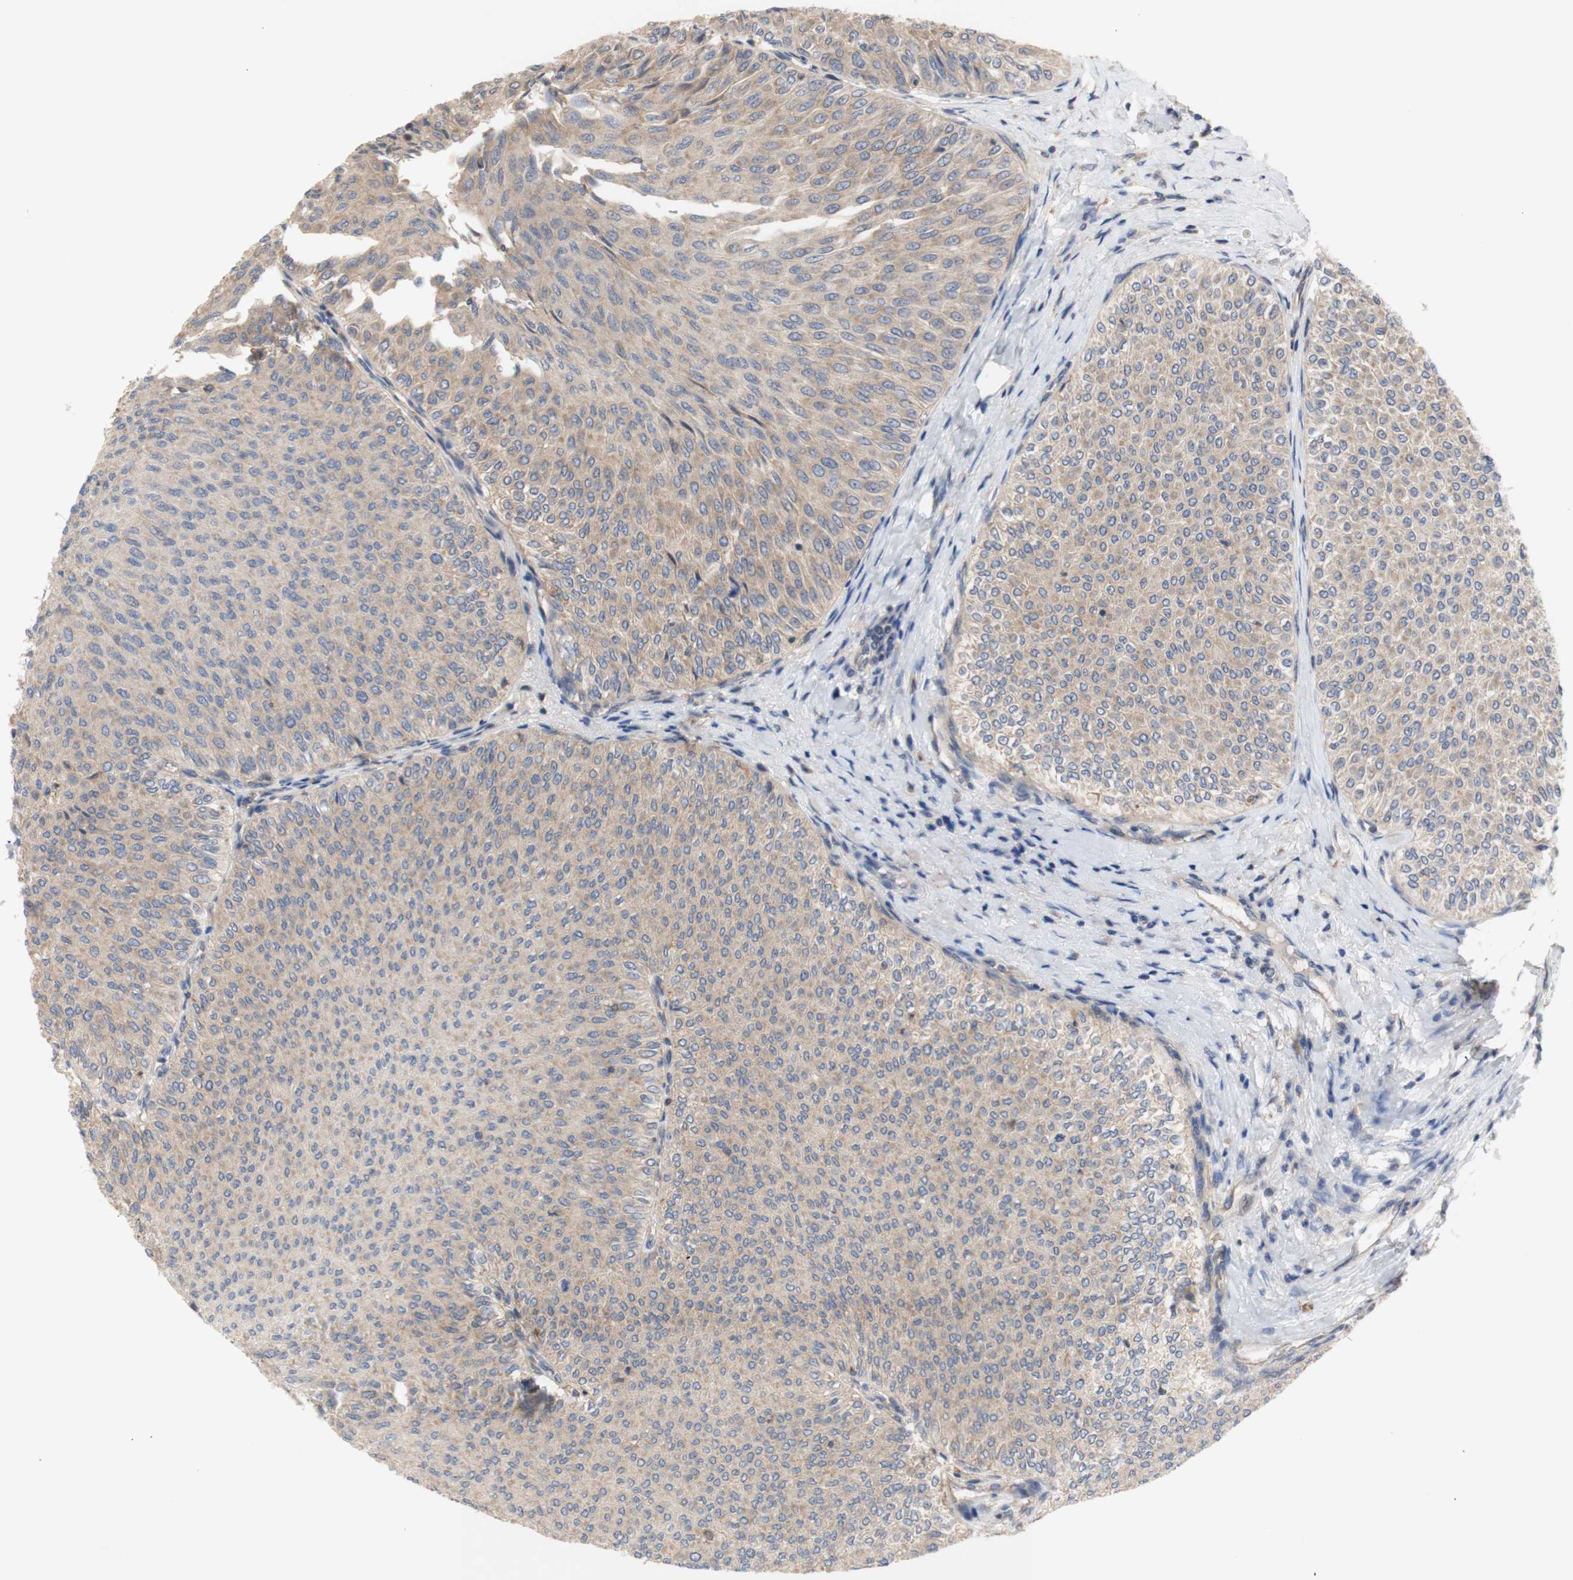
{"staining": {"intensity": "weak", "quantity": ">75%", "location": "cytoplasmic/membranous"}, "tissue": "urothelial cancer", "cell_type": "Tumor cells", "image_type": "cancer", "snomed": [{"axis": "morphology", "description": "Urothelial carcinoma, Low grade"}, {"axis": "topography", "description": "Urinary bladder"}], "caption": "A photomicrograph of human urothelial cancer stained for a protein reveals weak cytoplasmic/membranous brown staining in tumor cells. The staining was performed using DAB, with brown indicating positive protein expression. Nuclei are stained blue with hematoxylin.", "gene": "IKBKG", "patient": {"sex": "male", "age": 78}}